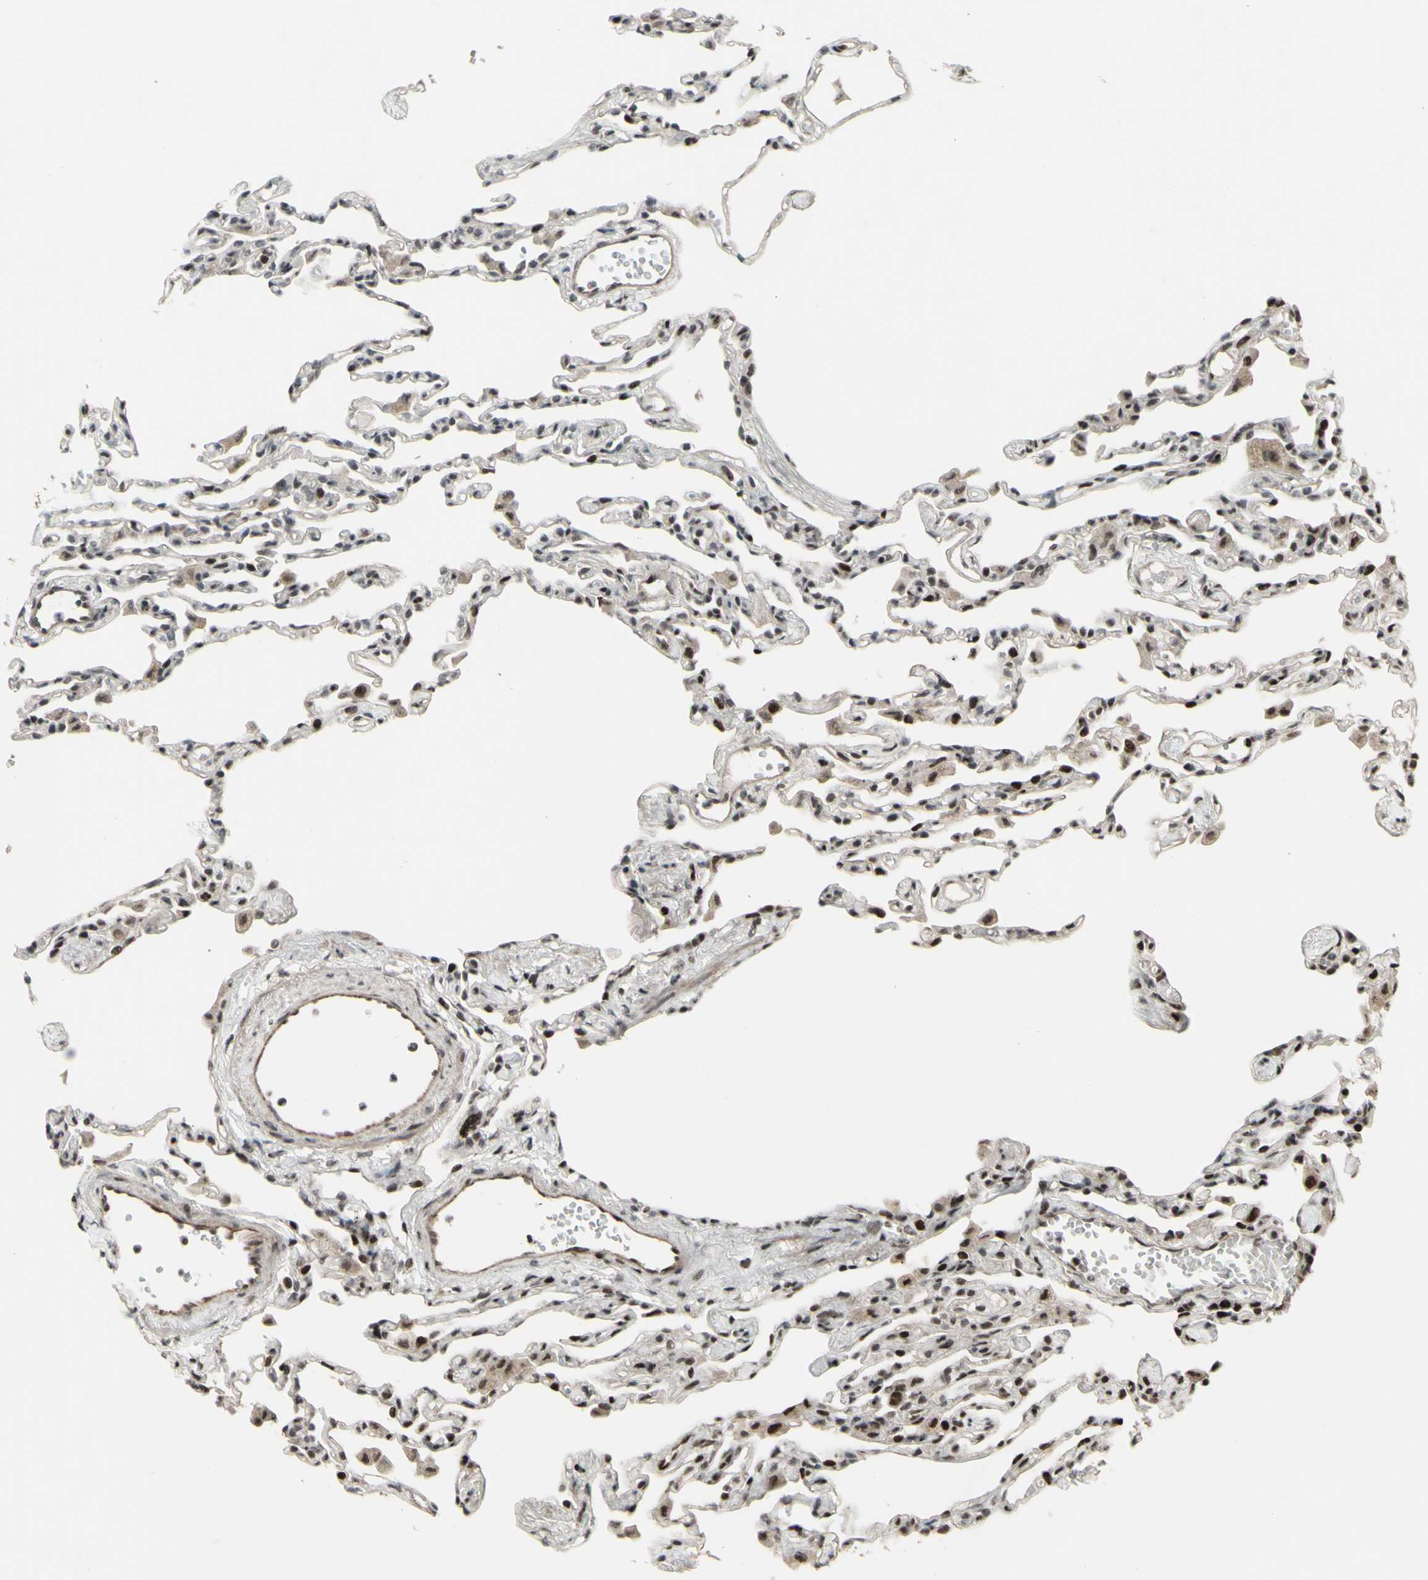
{"staining": {"intensity": "strong", "quantity": "25%-75%", "location": "nuclear"}, "tissue": "lung", "cell_type": "Alveolar cells", "image_type": "normal", "snomed": [{"axis": "morphology", "description": "Normal tissue, NOS"}, {"axis": "topography", "description": "Lung"}], "caption": "Lung stained for a protein (brown) demonstrates strong nuclear positive staining in approximately 25%-75% of alveolar cells.", "gene": "SUPT6H", "patient": {"sex": "female", "age": 49}}